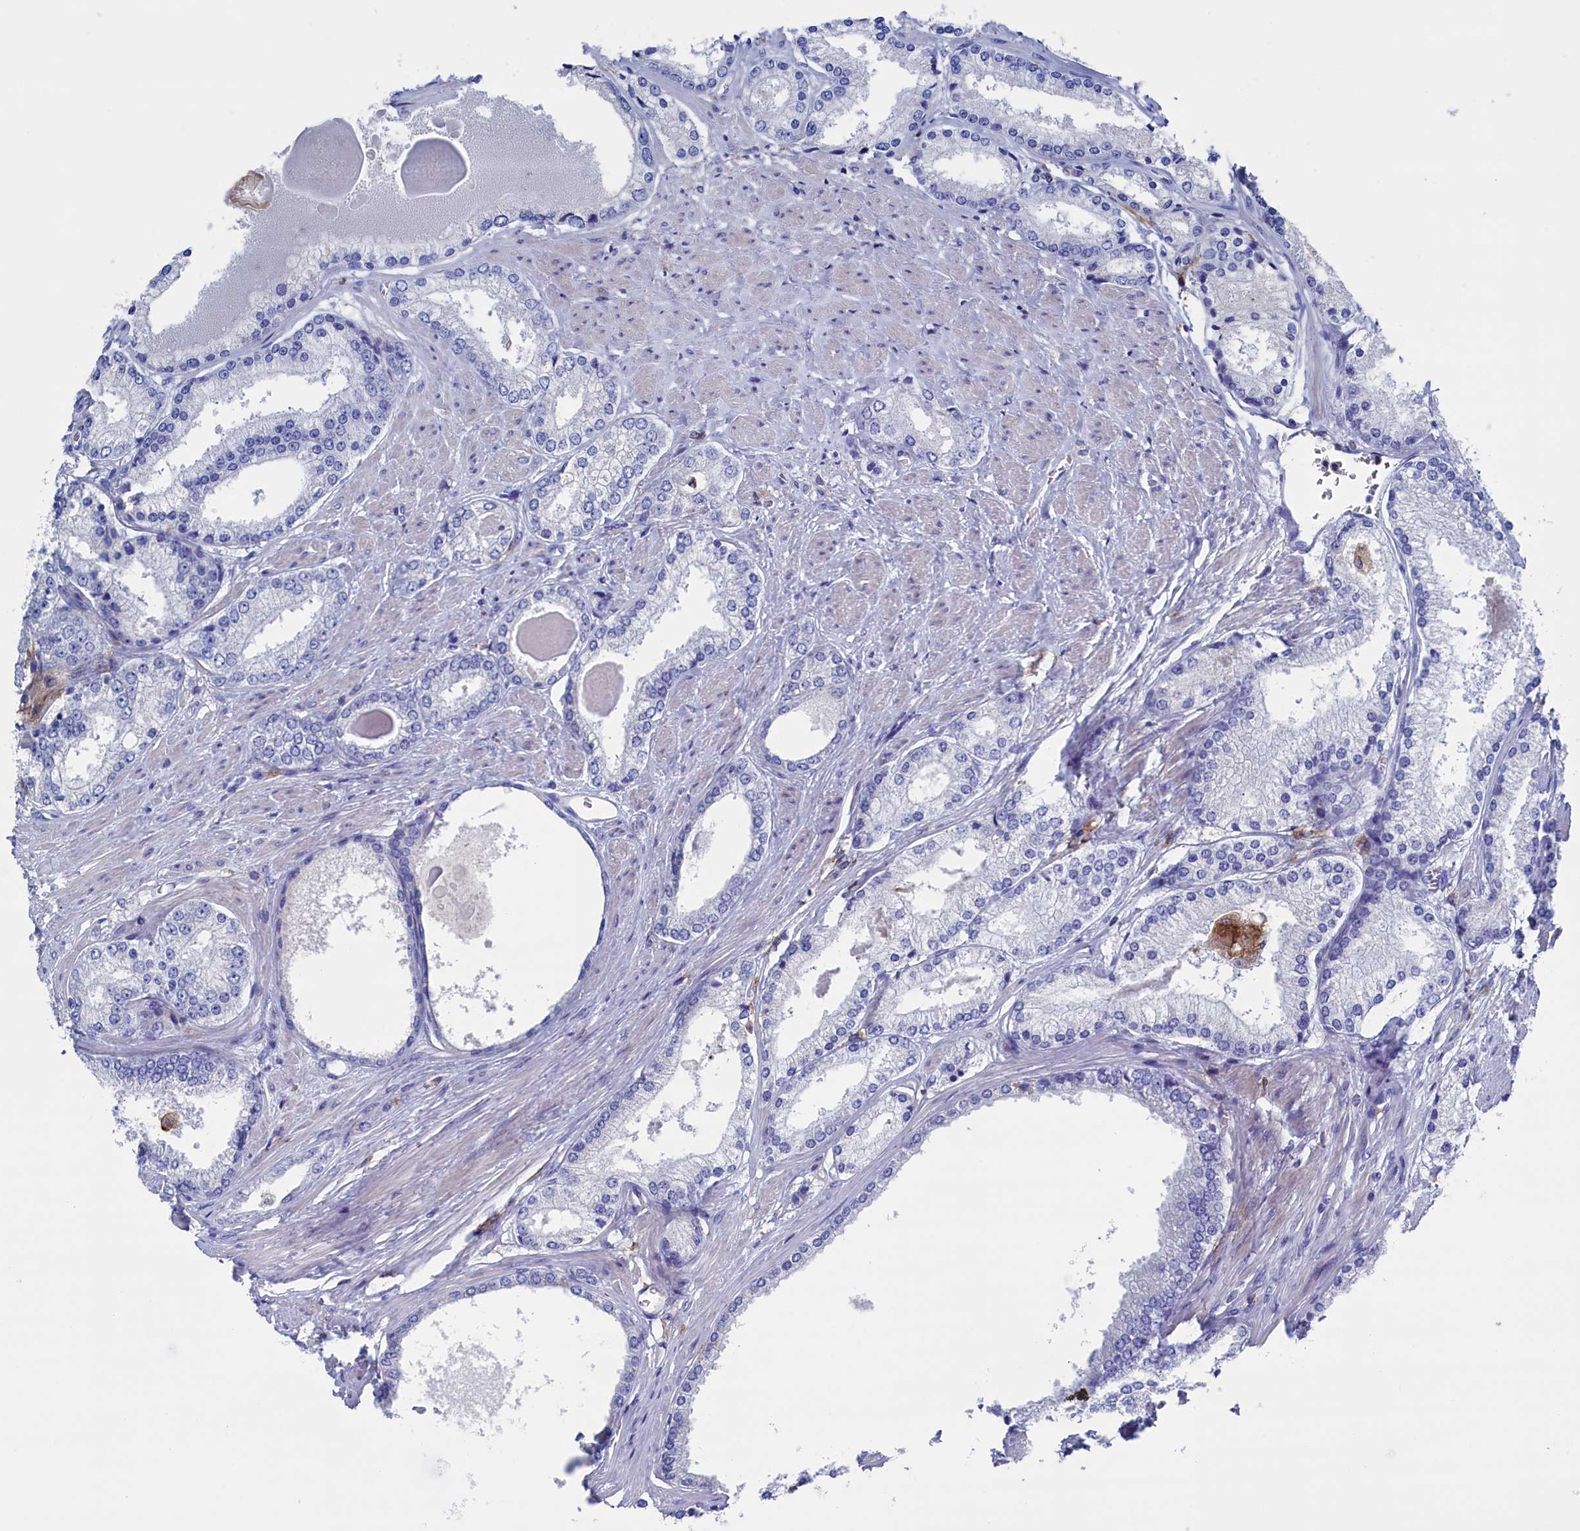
{"staining": {"intensity": "negative", "quantity": "none", "location": "none"}, "tissue": "prostate cancer", "cell_type": "Tumor cells", "image_type": "cancer", "snomed": [{"axis": "morphology", "description": "Adenocarcinoma, Low grade"}, {"axis": "topography", "description": "Prostate"}], "caption": "Immunohistochemistry of prostate cancer (adenocarcinoma (low-grade)) exhibits no staining in tumor cells.", "gene": "TYROBP", "patient": {"sex": "male", "age": 68}}